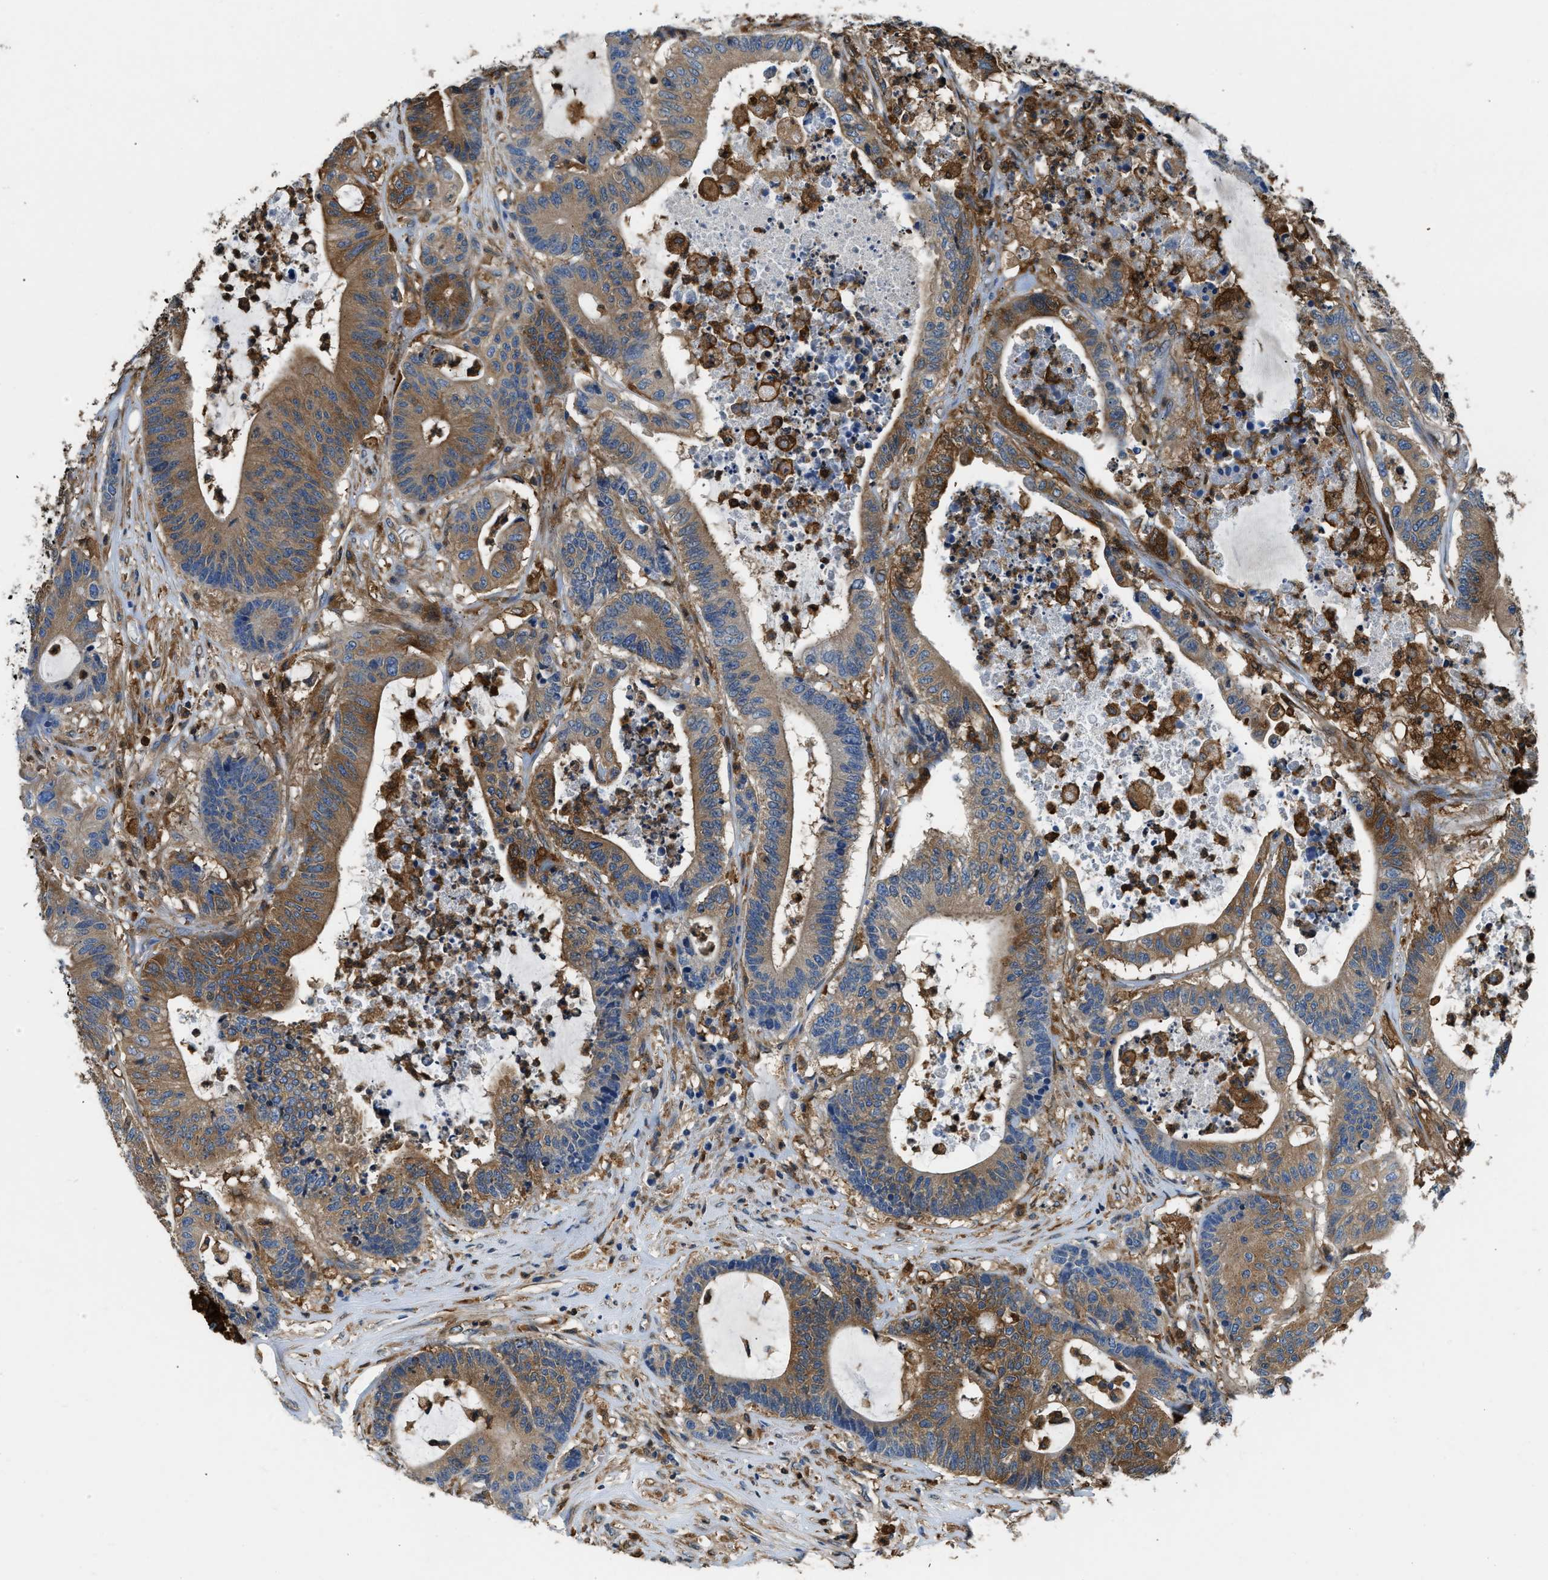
{"staining": {"intensity": "moderate", "quantity": ">75%", "location": "cytoplasmic/membranous"}, "tissue": "colorectal cancer", "cell_type": "Tumor cells", "image_type": "cancer", "snomed": [{"axis": "morphology", "description": "Adenocarcinoma, NOS"}, {"axis": "topography", "description": "Colon"}], "caption": "DAB immunohistochemical staining of colorectal cancer (adenocarcinoma) demonstrates moderate cytoplasmic/membranous protein positivity in approximately >75% of tumor cells.", "gene": "PKM", "patient": {"sex": "female", "age": 84}}